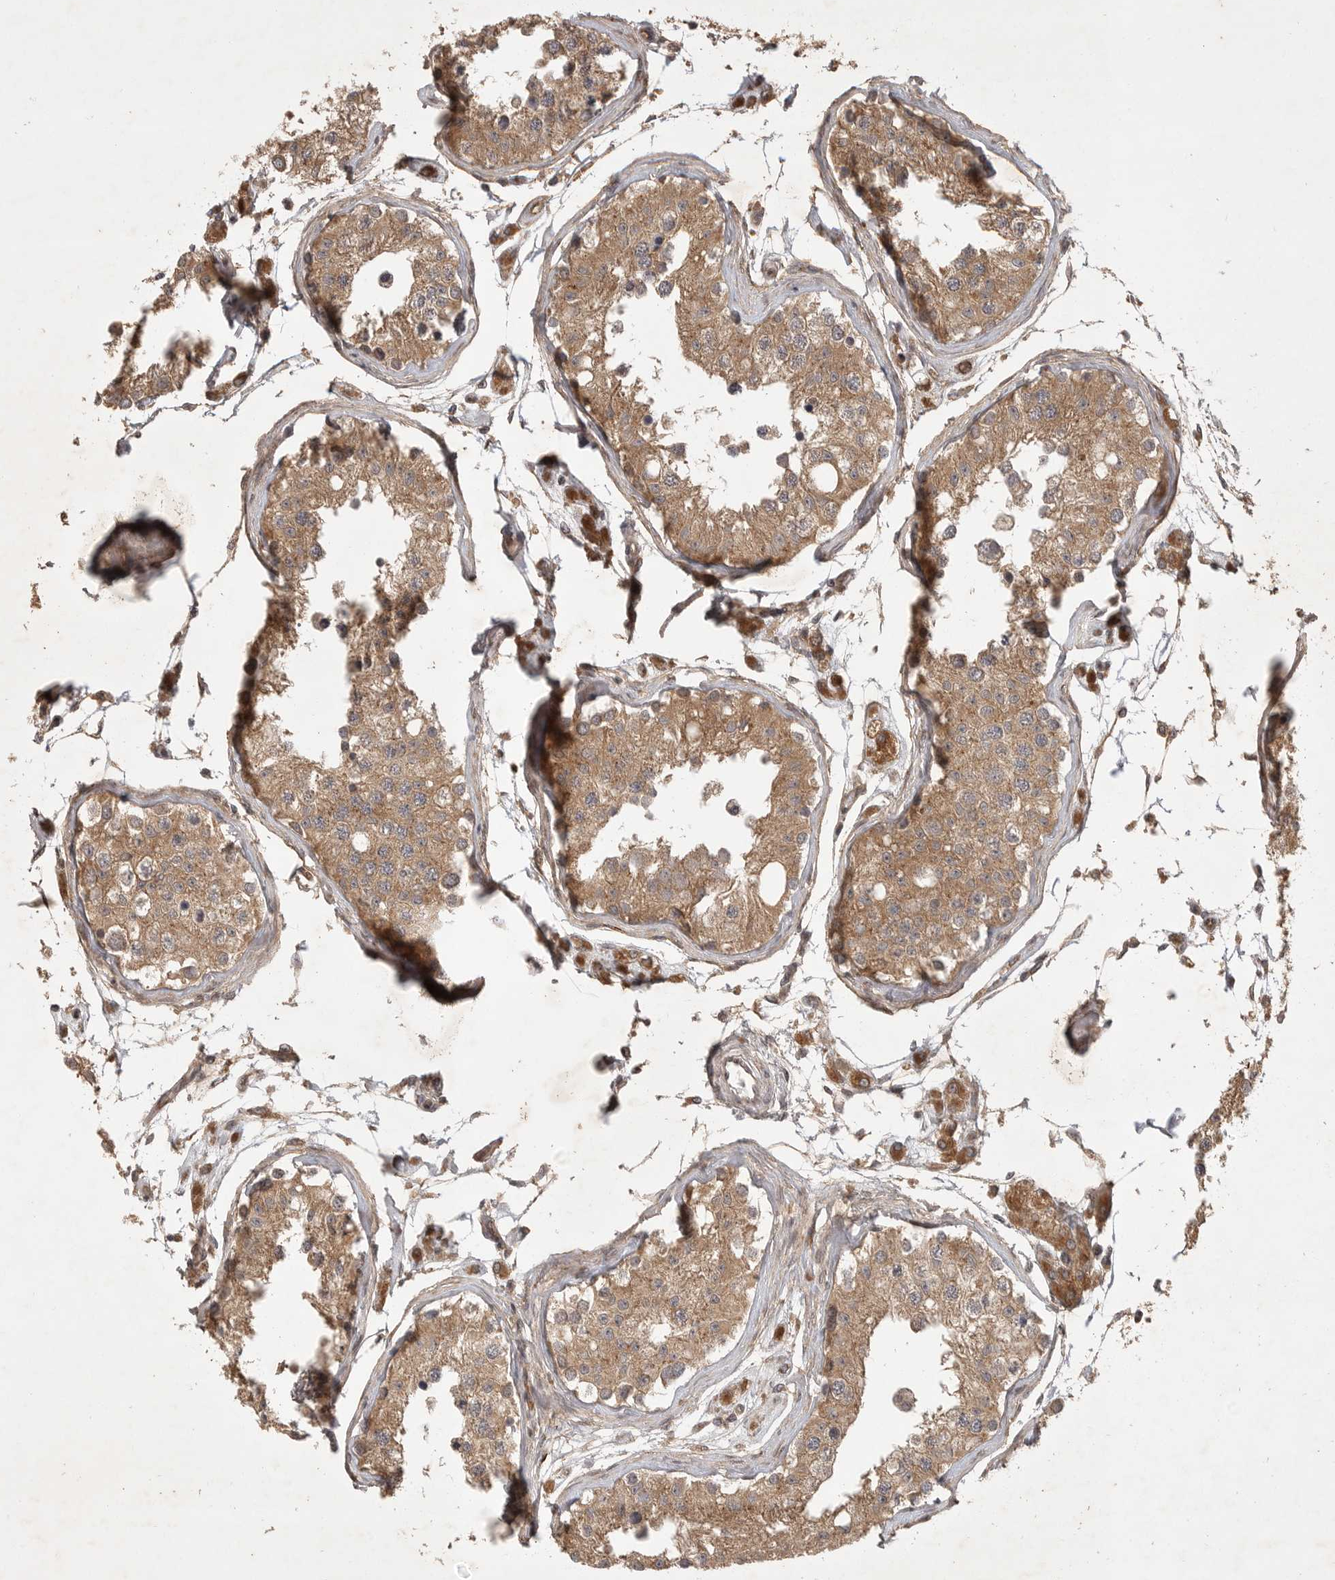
{"staining": {"intensity": "moderate", "quantity": ">75%", "location": "cytoplasmic/membranous"}, "tissue": "testis", "cell_type": "Cells in seminiferous ducts", "image_type": "normal", "snomed": [{"axis": "morphology", "description": "Normal tissue, NOS"}, {"axis": "morphology", "description": "Adenocarcinoma, metastatic, NOS"}, {"axis": "topography", "description": "Testis"}], "caption": "High-power microscopy captured an IHC photomicrograph of unremarkable testis, revealing moderate cytoplasmic/membranous expression in approximately >75% of cells in seminiferous ducts. Nuclei are stained in blue.", "gene": "ZNF232", "patient": {"sex": "male", "age": 26}}